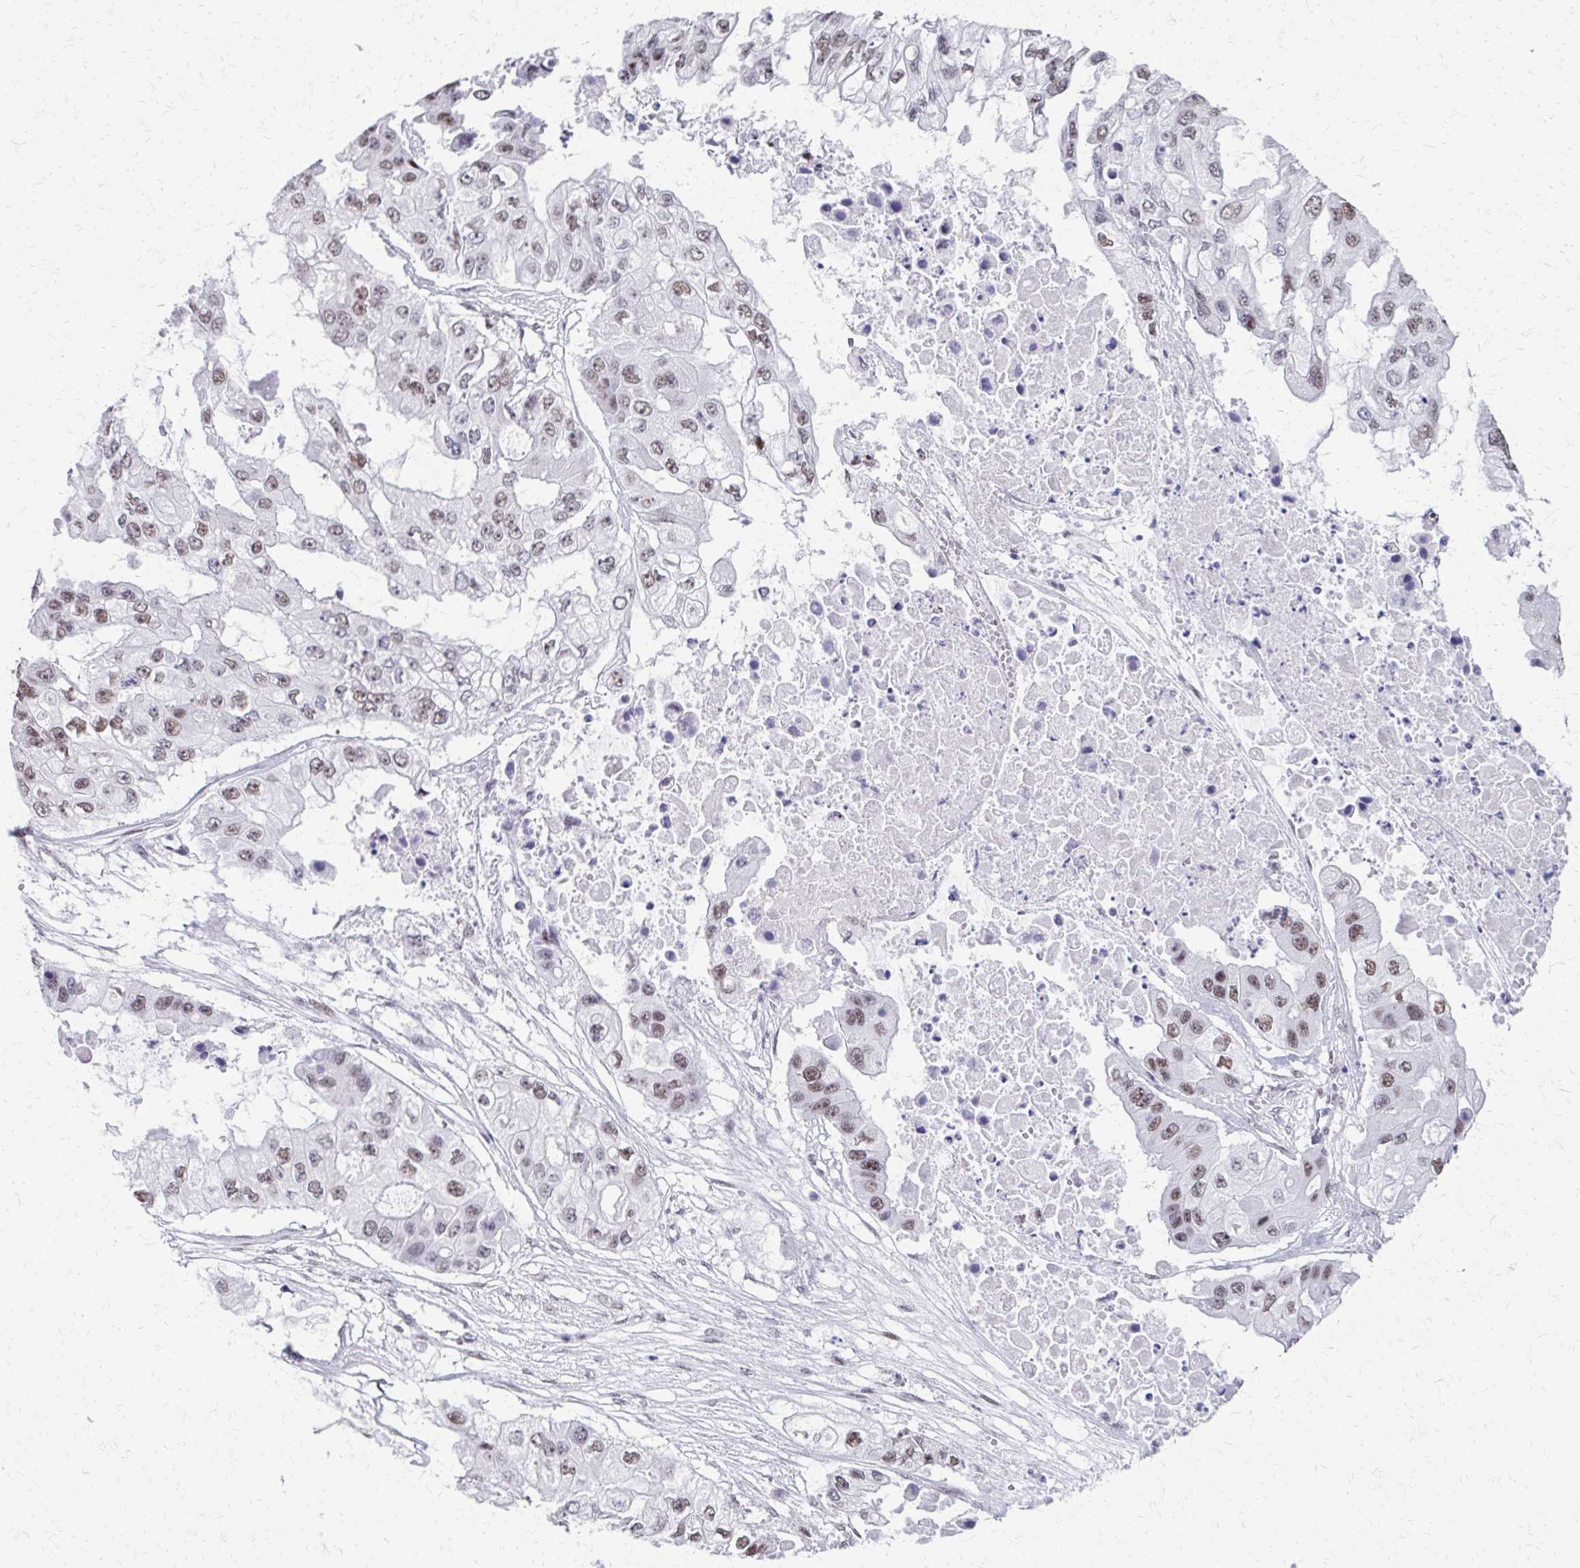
{"staining": {"intensity": "moderate", "quantity": "<25%", "location": "nuclear"}, "tissue": "ovarian cancer", "cell_type": "Tumor cells", "image_type": "cancer", "snomed": [{"axis": "morphology", "description": "Cystadenocarcinoma, serous, NOS"}, {"axis": "topography", "description": "Ovary"}], "caption": "Immunohistochemical staining of serous cystadenocarcinoma (ovarian) demonstrates low levels of moderate nuclear protein staining in approximately <25% of tumor cells.", "gene": "SS18", "patient": {"sex": "female", "age": 56}}